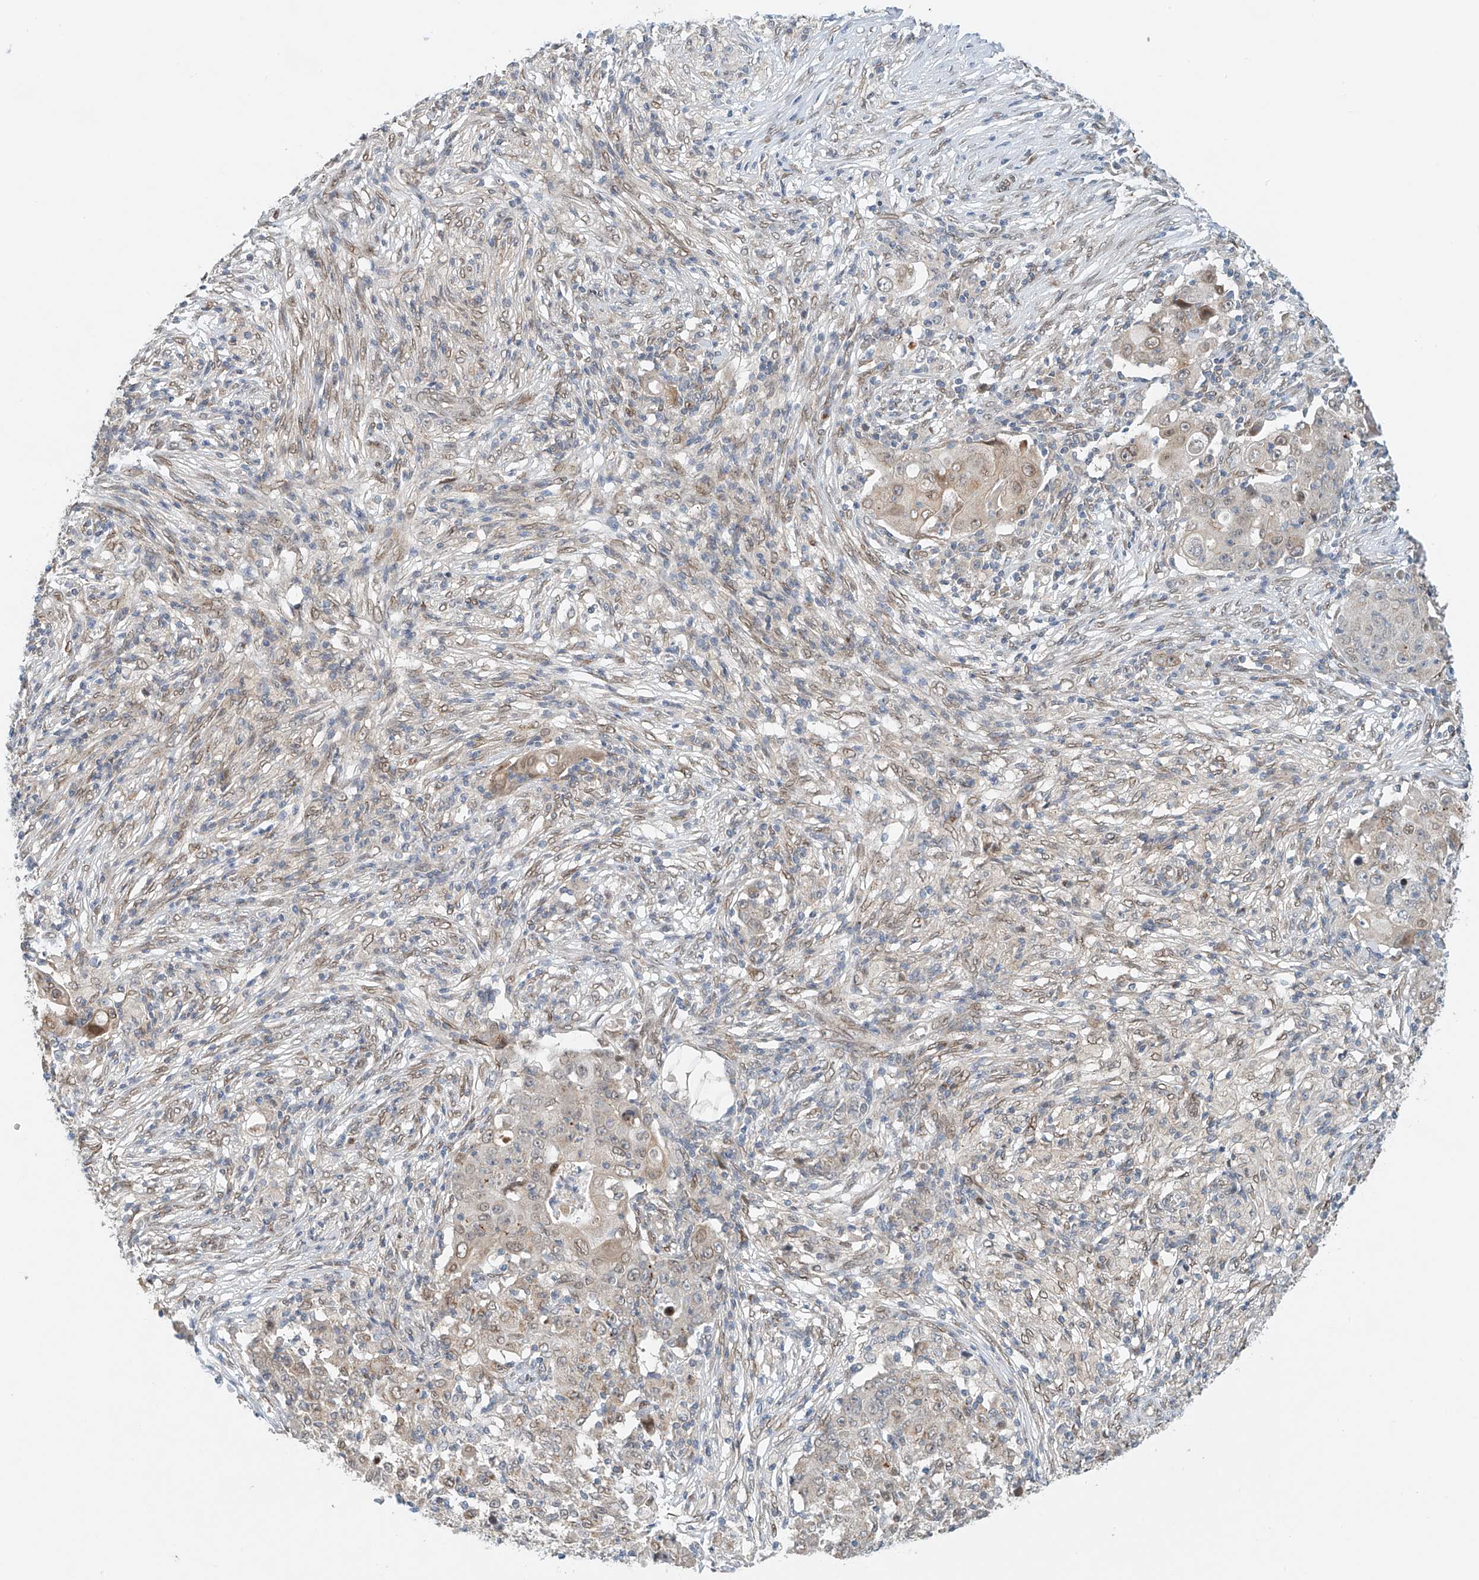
{"staining": {"intensity": "negative", "quantity": "none", "location": "none"}, "tissue": "ovarian cancer", "cell_type": "Tumor cells", "image_type": "cancer", "snomed": [{"axis": "morphology", "description": "Carcinoma, endometroid"}, {"axis": "topography", "description": "Ovary"}], "caption": "DAB immunohistochemical staining of ovarian cancer (endometroid carcinoma) reveals no significant staining in tumor cells.", "gene": "STARD9", "patient": {"sex": "female", "age": 42}}